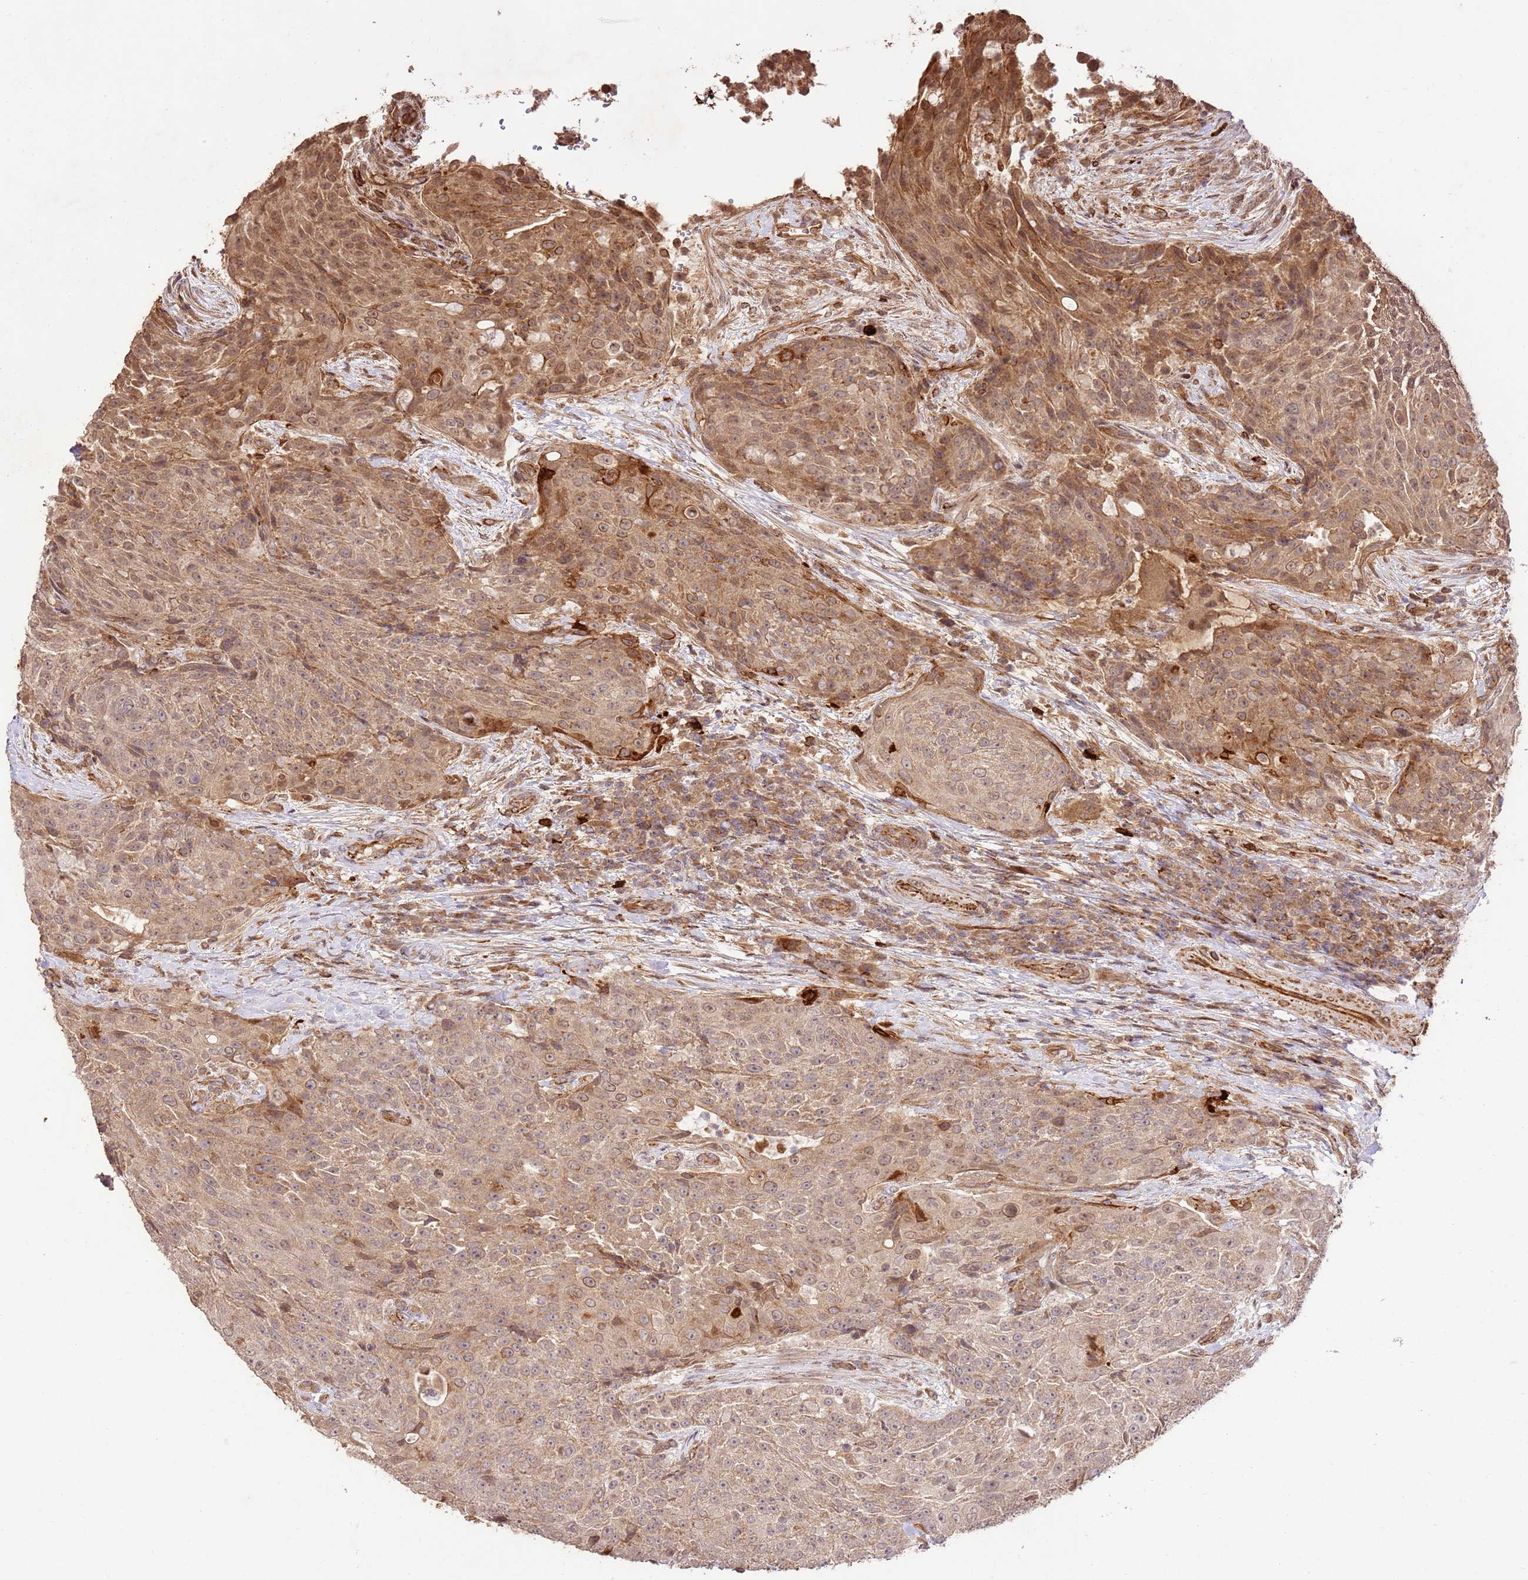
{"staining": {"intensity": "moderate", "quantity": ">75%", "location": "cytoplasmic/membranous,nuclear"}, "tissue": "urothelial cancer", "cell_type": "Tumor cells", "image_type": "cancer", "snomed": [{"axis": "morphology", "description": "Urothelial carcinoma, High grade"}, {"axis": "topography", "description": "Urinary bladder"}], "caption": "This histopathology image displays immunohistochemistry (IHC) staining of human urothelial cancer, with medium moderate cytoplasmic/membranous and nuclear expression in approximately >75% of tumor cells.", "gene": "KATNAL2", "patient": {"sex": "female", "age": 63}}